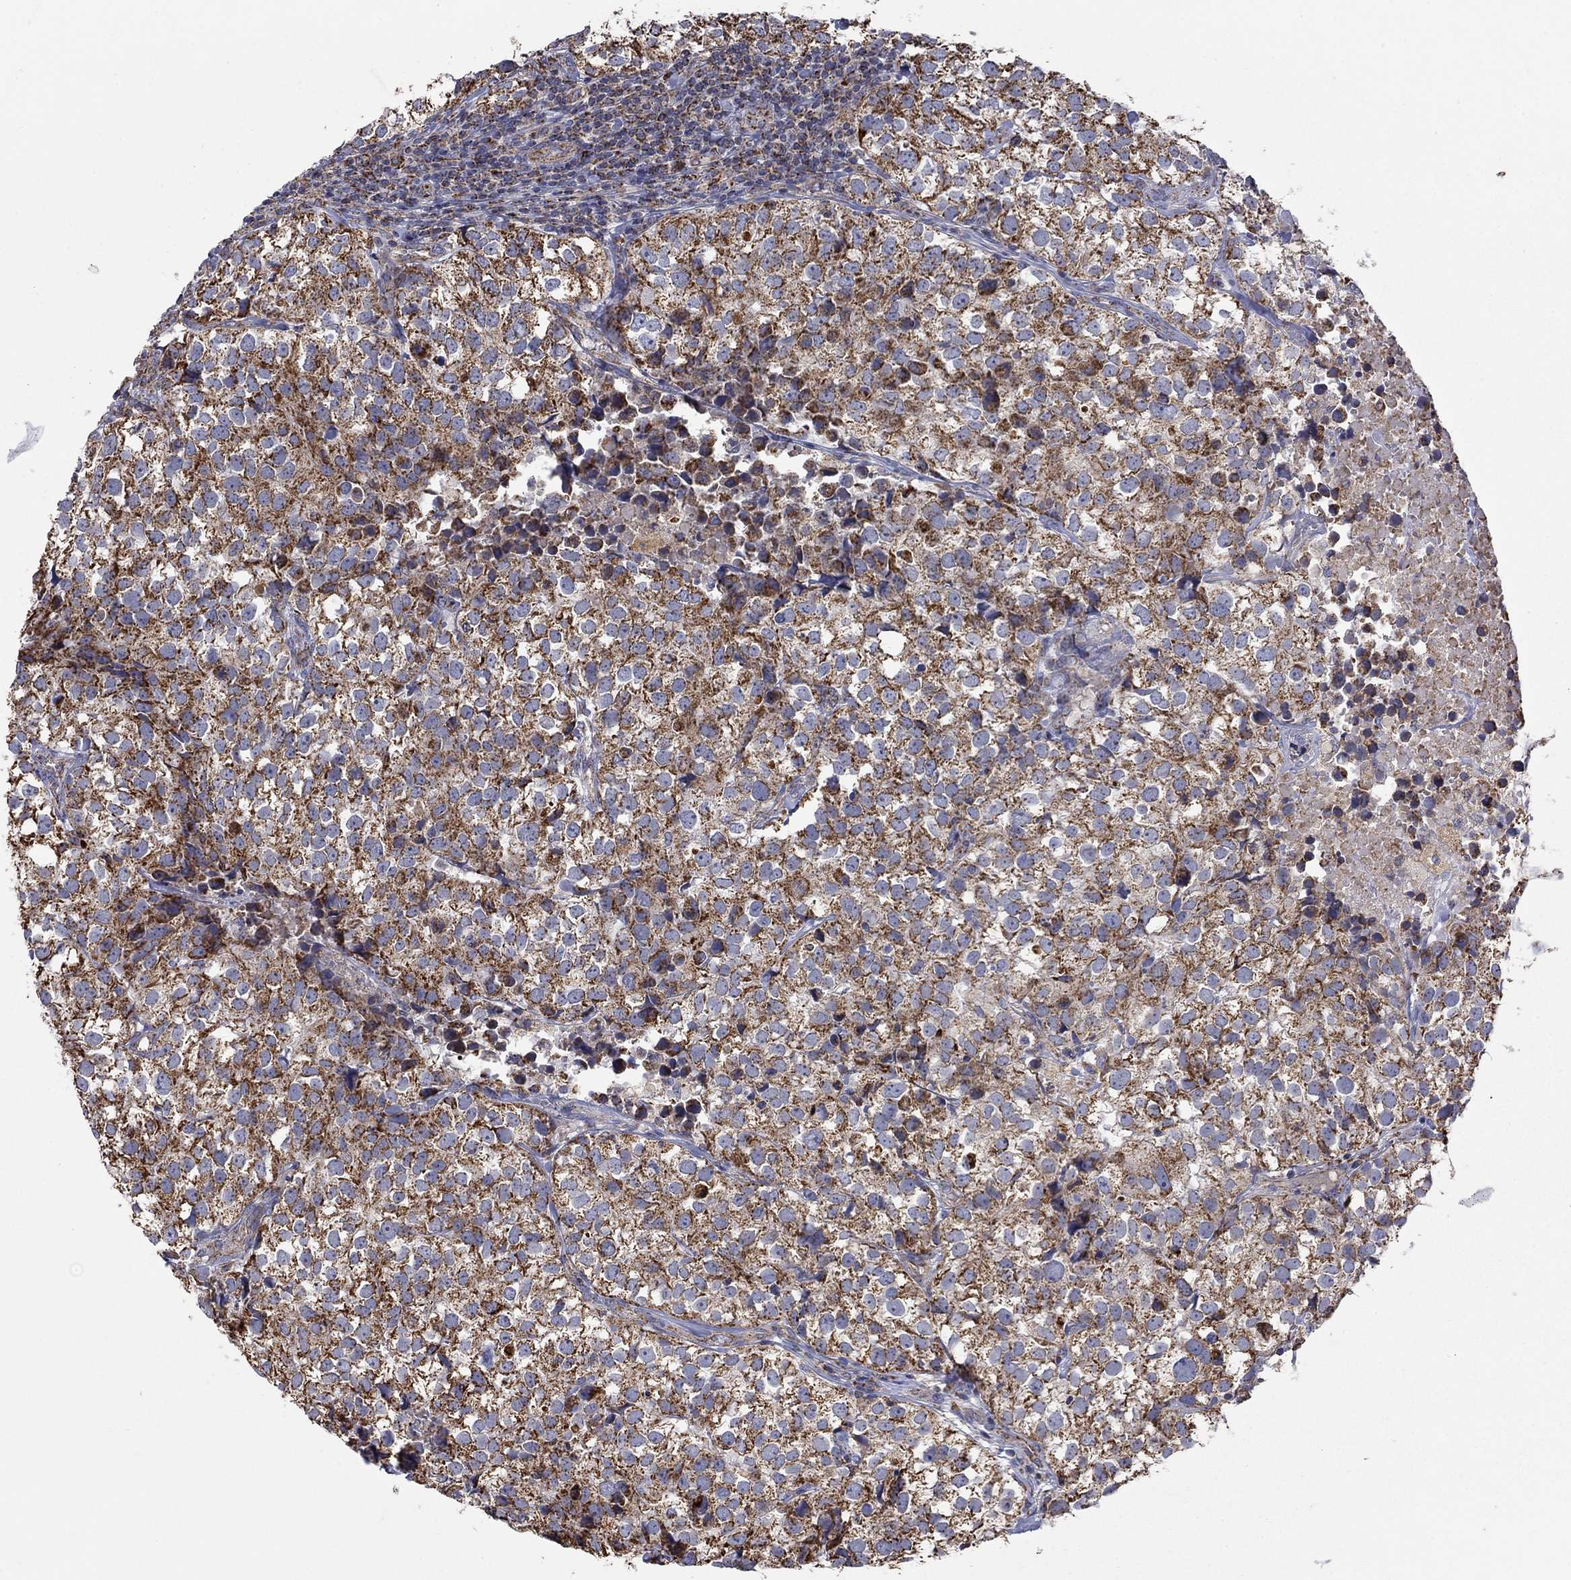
{"staining": {"intensity": "strong", "quantity": ">75%", "location": "cytoplasmic/membranous"}, "tissue": "breast cancer", "cell_type": "Tumor cells", "image_type": "cancer", "snomed": [{"axis": "morphology", "description": "Duct carcinoma"}, {"axis": "topography", "description": "Breast"}], "caption": "The image exhibits staining of breast invasive ductal carcinoma, revealing strong cytoplasmic/membranous protein positivity (brown color) within tumor cells.", "gene": "HPS5", "patient": {"sex": "female", "age": 30}}